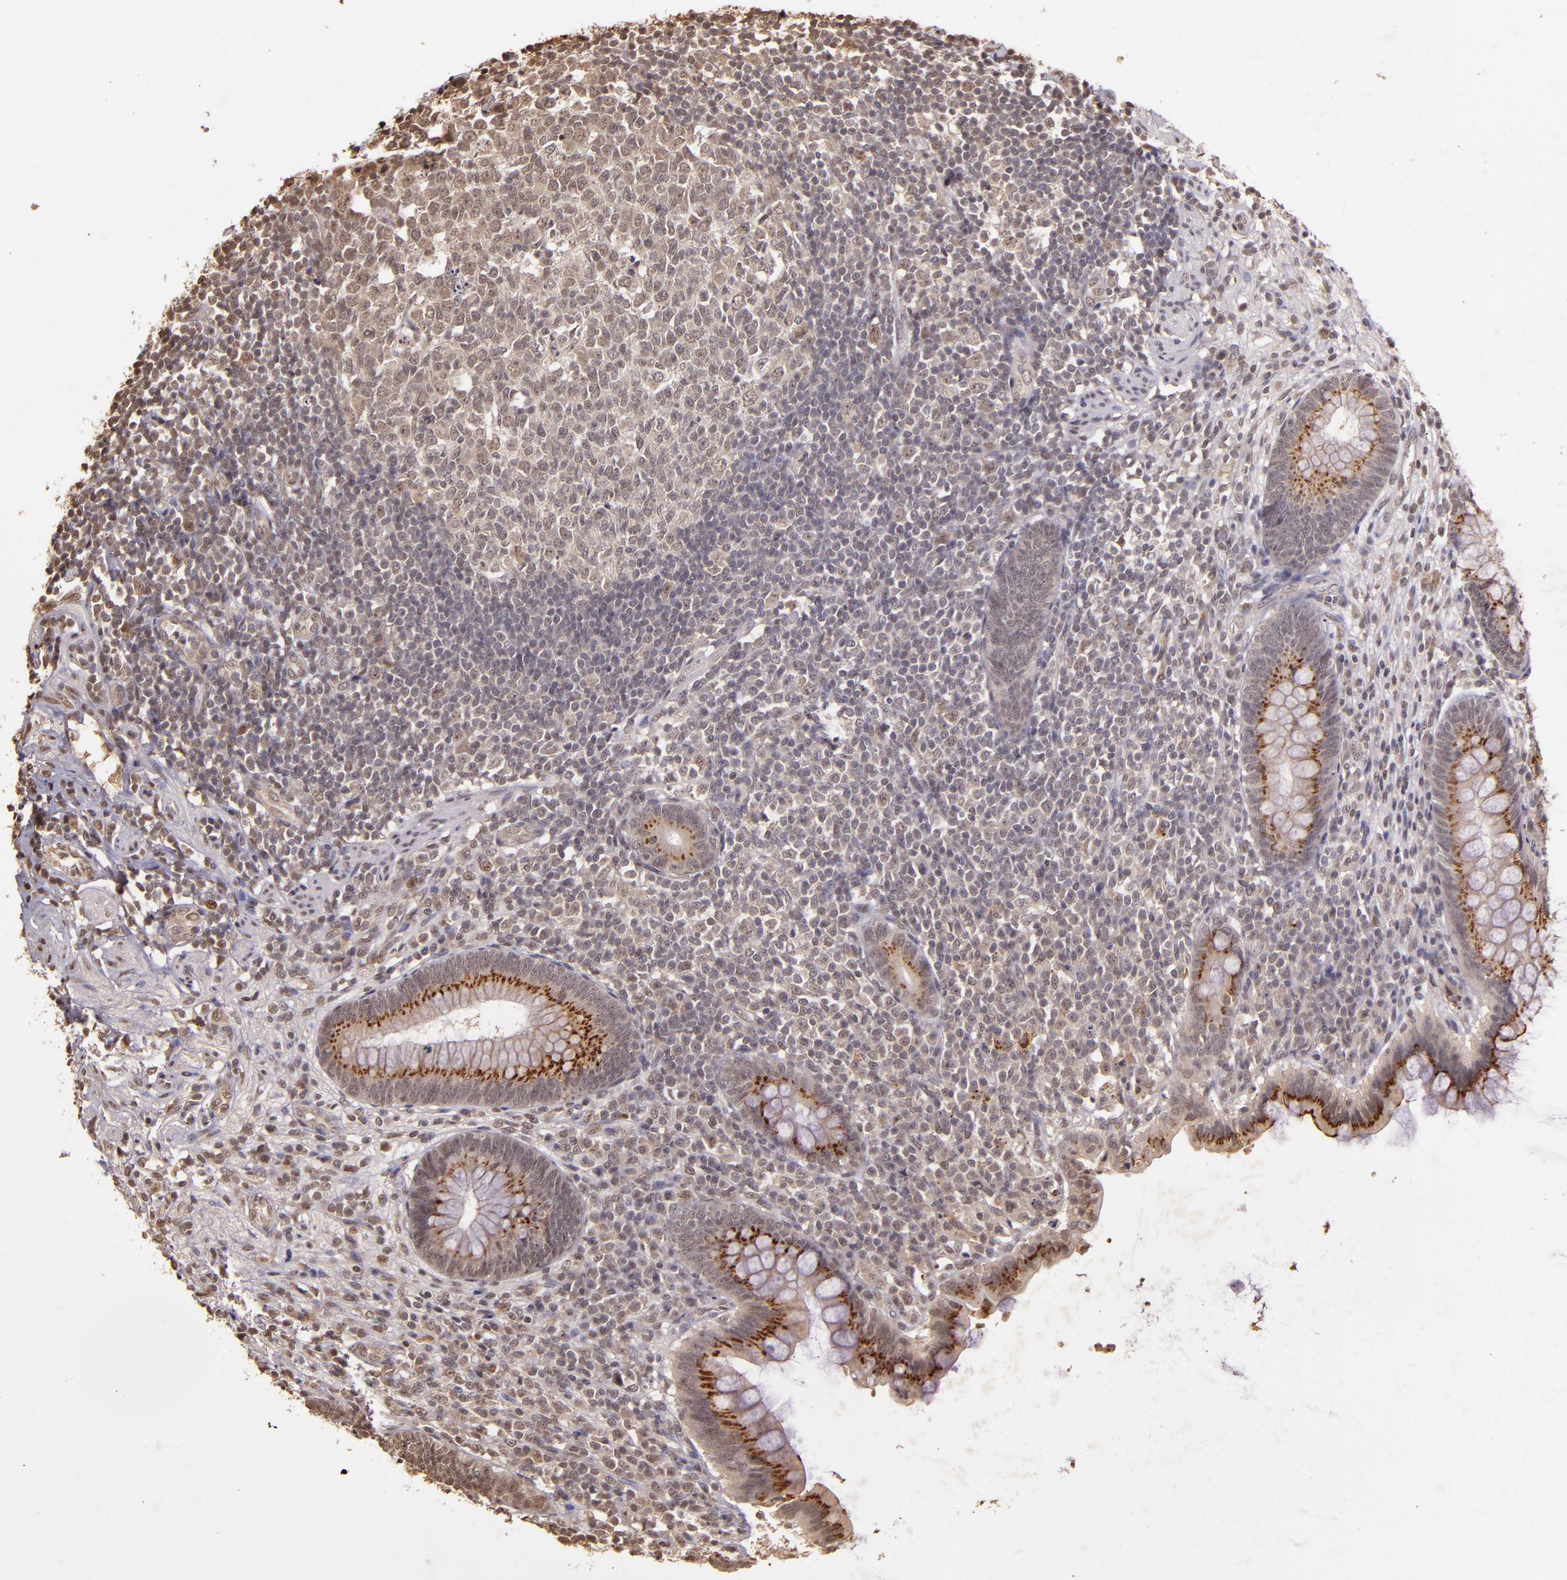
{"staining": {"intensity": "moderate", "quantity": ">75%", "location": "cytoplasmic/membranous"}, "tissue": "appendix", "cell_type": "Glandular cells", "image_type": "normal", "snomed": [{"axis": "morphology", "description": "Normal tissue, NOS"}, {"axis": "topography", "description": "Appendix"}], "caption": "Immunohistochemical staining of unremarkable human appendix shows >75% levels of moderate cytoplasmic/membranous protein positivity in approximately >75% of glandular cells.", "gene": "CUL1", "patient": {"sex": "female", "age": 66}}